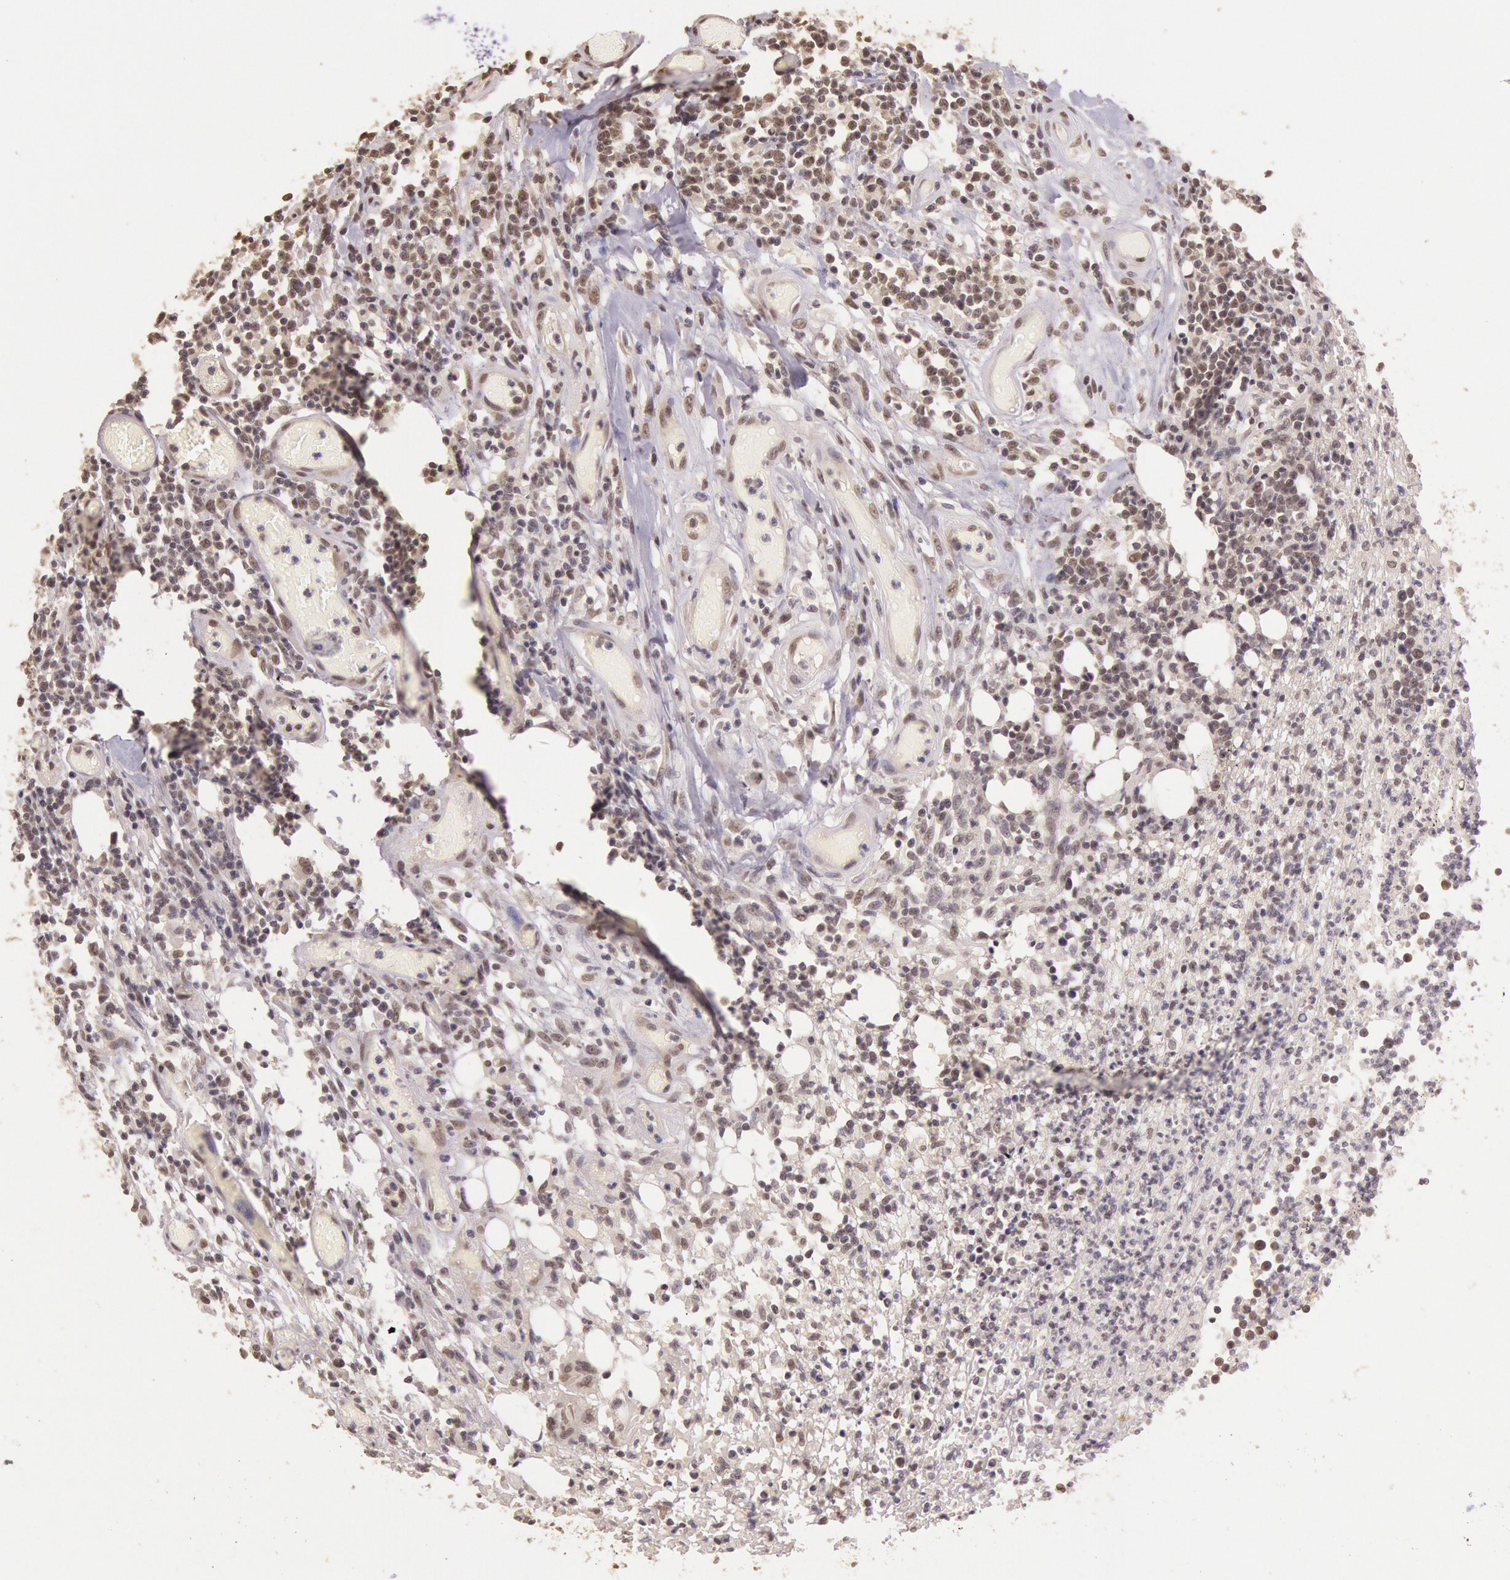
{"staining": {"intensity": "negative", "quantity": "none", "location": "none"}, "tissue": "lymphoma", "cell_type": "Tumor cells", "image_type": "cancer", "snomed": [{"axis": "morphology", "description": "Malignant lymphoma, non-Hodgkin's type, High grade"}, {"axis": "topography", "description": "Colon"}], "caption": "Human lymphoma stained for a protein using immunohistochemistry demonstrates no staining in tumor cells.", "gene": "RTL10", "patient": {"sex": "male", "age": 82}}